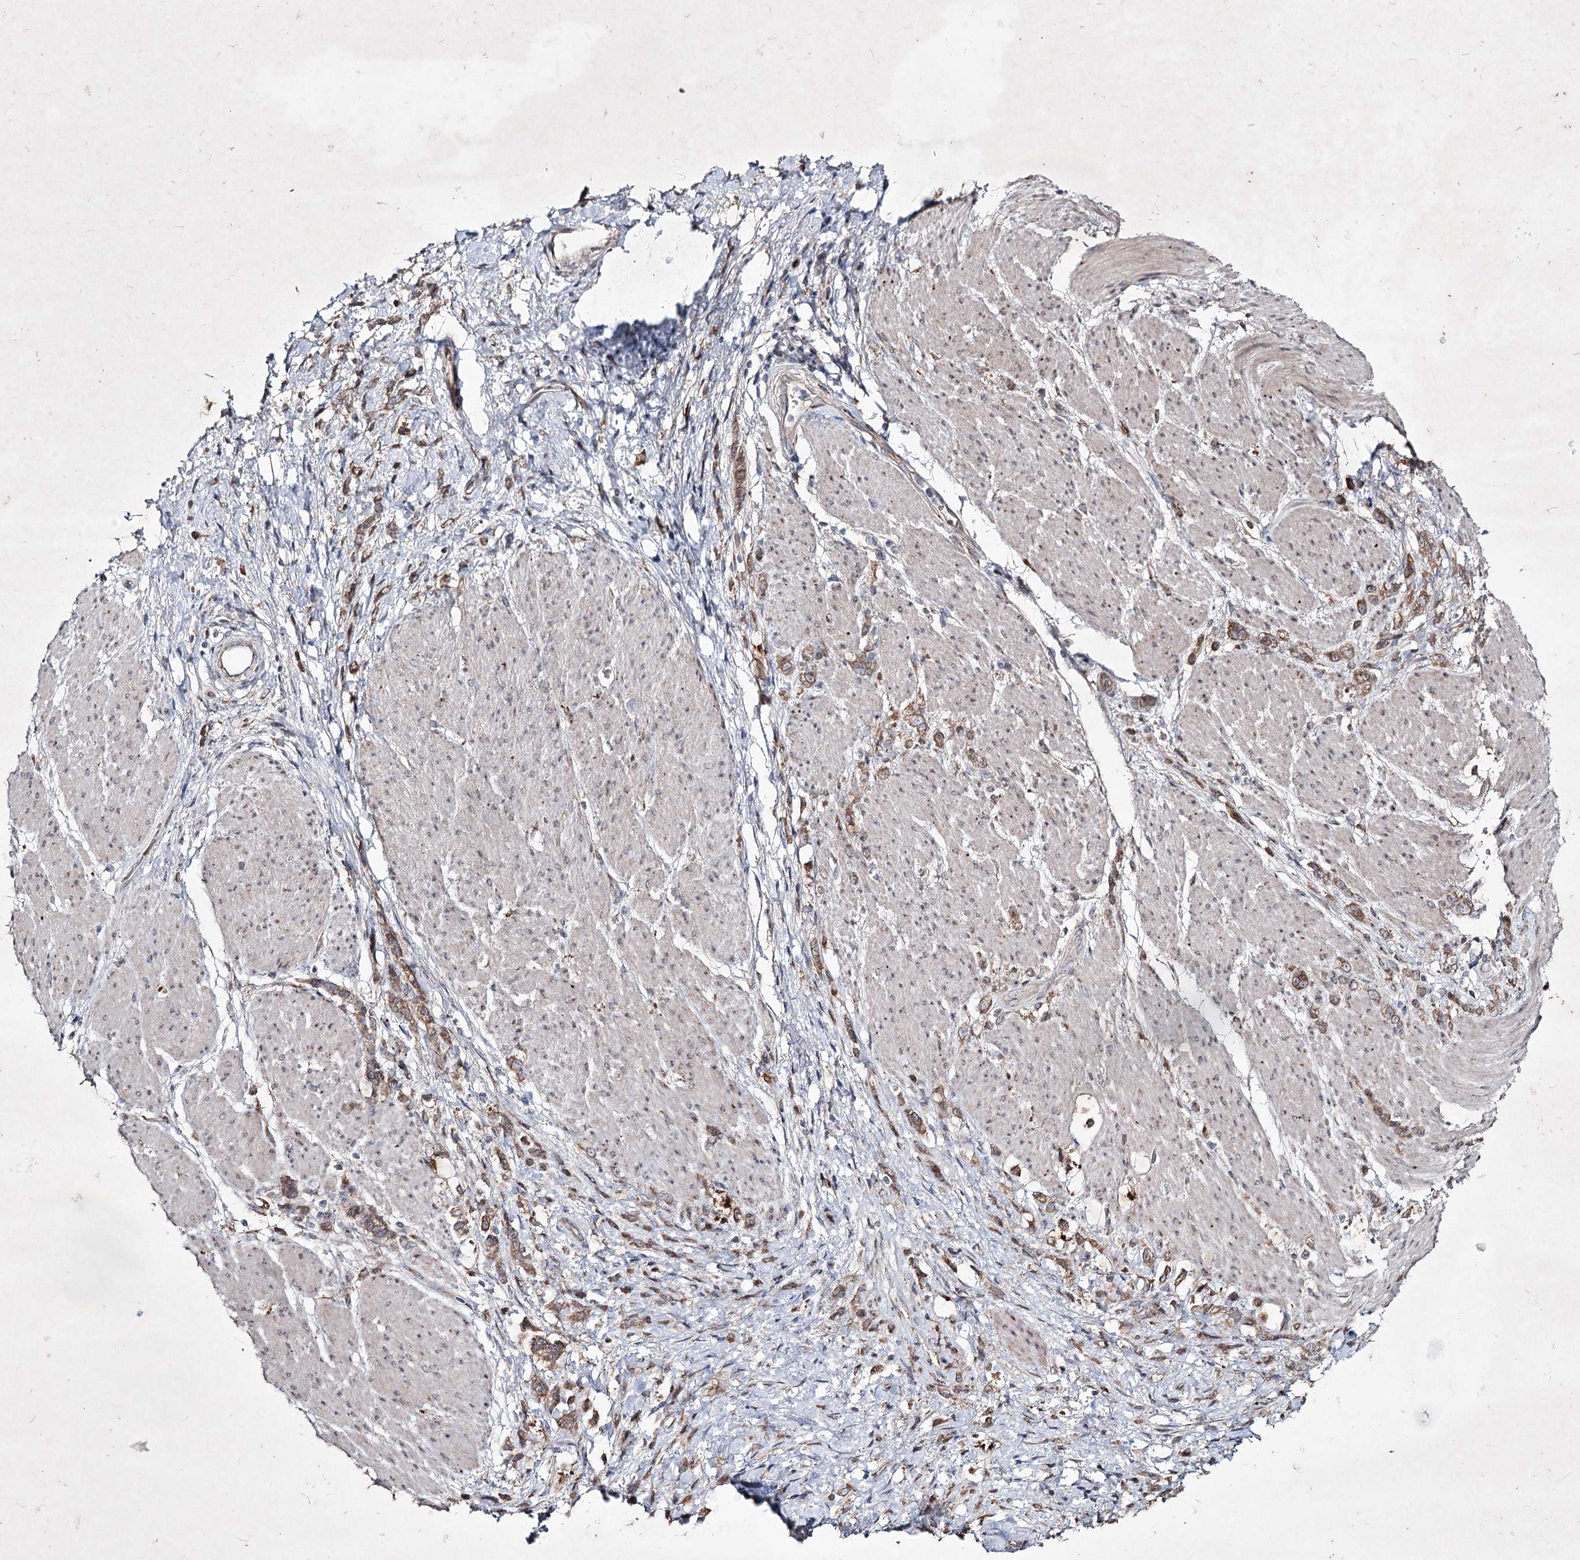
{"staining": {"intensity": "moderate", "quantity": ">75%", "location": "cytoplasmic/membranous"}, "tissue": "stomach cancer", "cell_type": "Tumor cells", "image_type": "cancer", "snomed": [{"axis": "morphology", "description": "Adenocarcinoma, NOS"}, {"axis": "topography", "description": "Stomach"}], "caption": "An immunohistochemistry (IHC) photomicrograph of neoplastic tissue is shown. Protein staining in brown shows moderate cytoplasmic/membranous positivity in stomach adenocarcinoma within tumor cells.", "gene": "ALG9", "patient": {"sex": "female", "age": 60}}